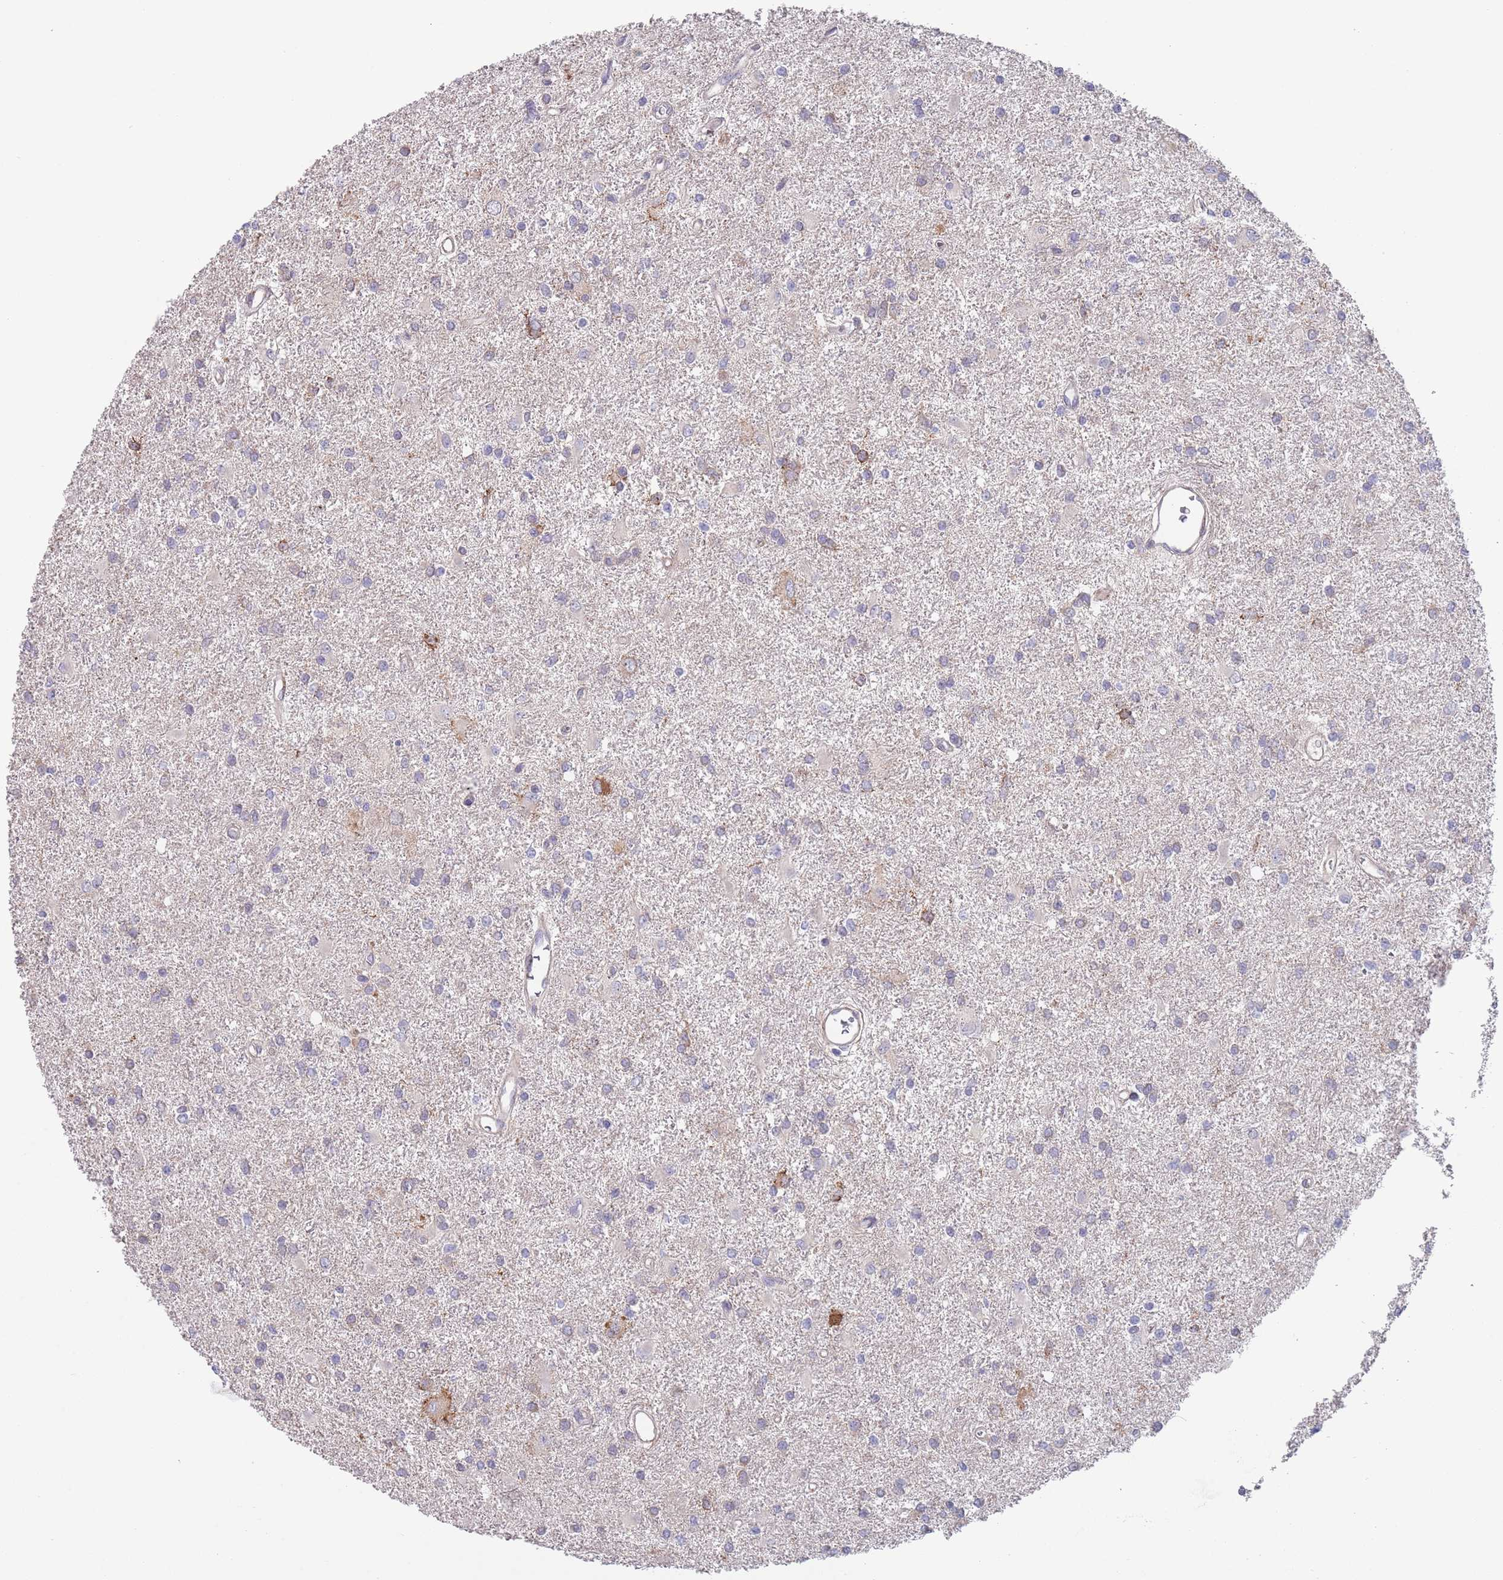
{"staining": {"intensity": "negative", "quantity": "none", "location": "none"}, "tissue": "glioma", "cell_type": "Tumor cells", "image_type": "cancer", "snomed": [{"axis": "morphology", "description": "Glioma, malignant, High grade"}, {"axis": "topography", "description": "Brain"}], "caption": "Human glioma stained for a protein using immunohistochemistry (IHC) shows no positivity in tumor cells.", "gene": "RNF169", "patient": {"sex": "female", "age": 50}}